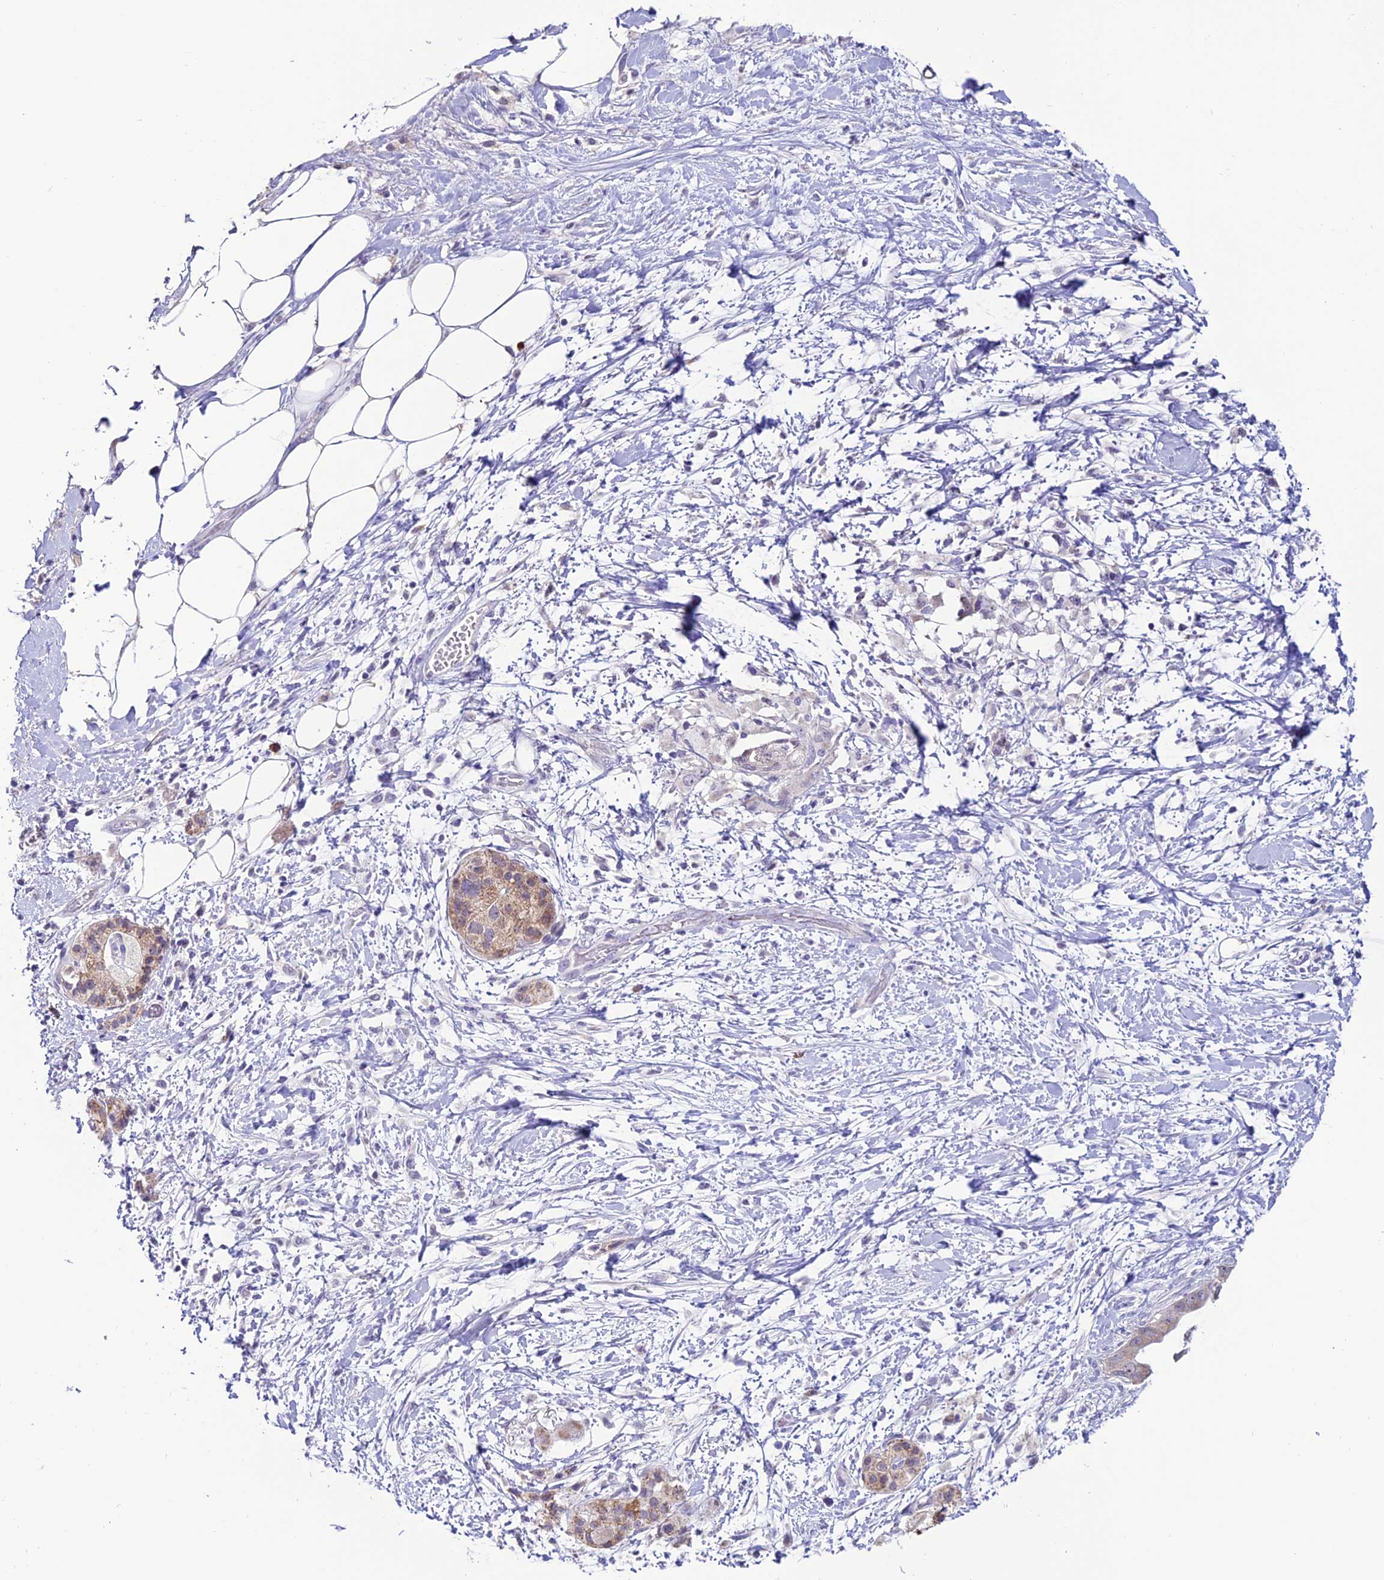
{"staining": {"intensity": "negative", "quantity": "none", "location": "none"}, "tissue": "adipose tissue", "cell_type": "Adipocytes", "image_type": "normal", "snomed": [{"axis": "morphology", "description": "Normal tissue, NOS"}, {"axis": "morphology", "description": "Adenocarcinoma, NOS"}, {"axis": "topography", "description": "Duodenum"}, {"axis": "topography", "description": "Peripheral nerve tissue"}], "caption": "The photomicrograph reveals no significant positivity in adipocytes of adipose tissue. The staining was performed using DAB to visualize the protein expression in brown, while the nuclei were stained in blue with hematoxylin (Magnification: 20x).", "gene": "SLC10A1", "patient": {"sex": "female", "age": 60}}